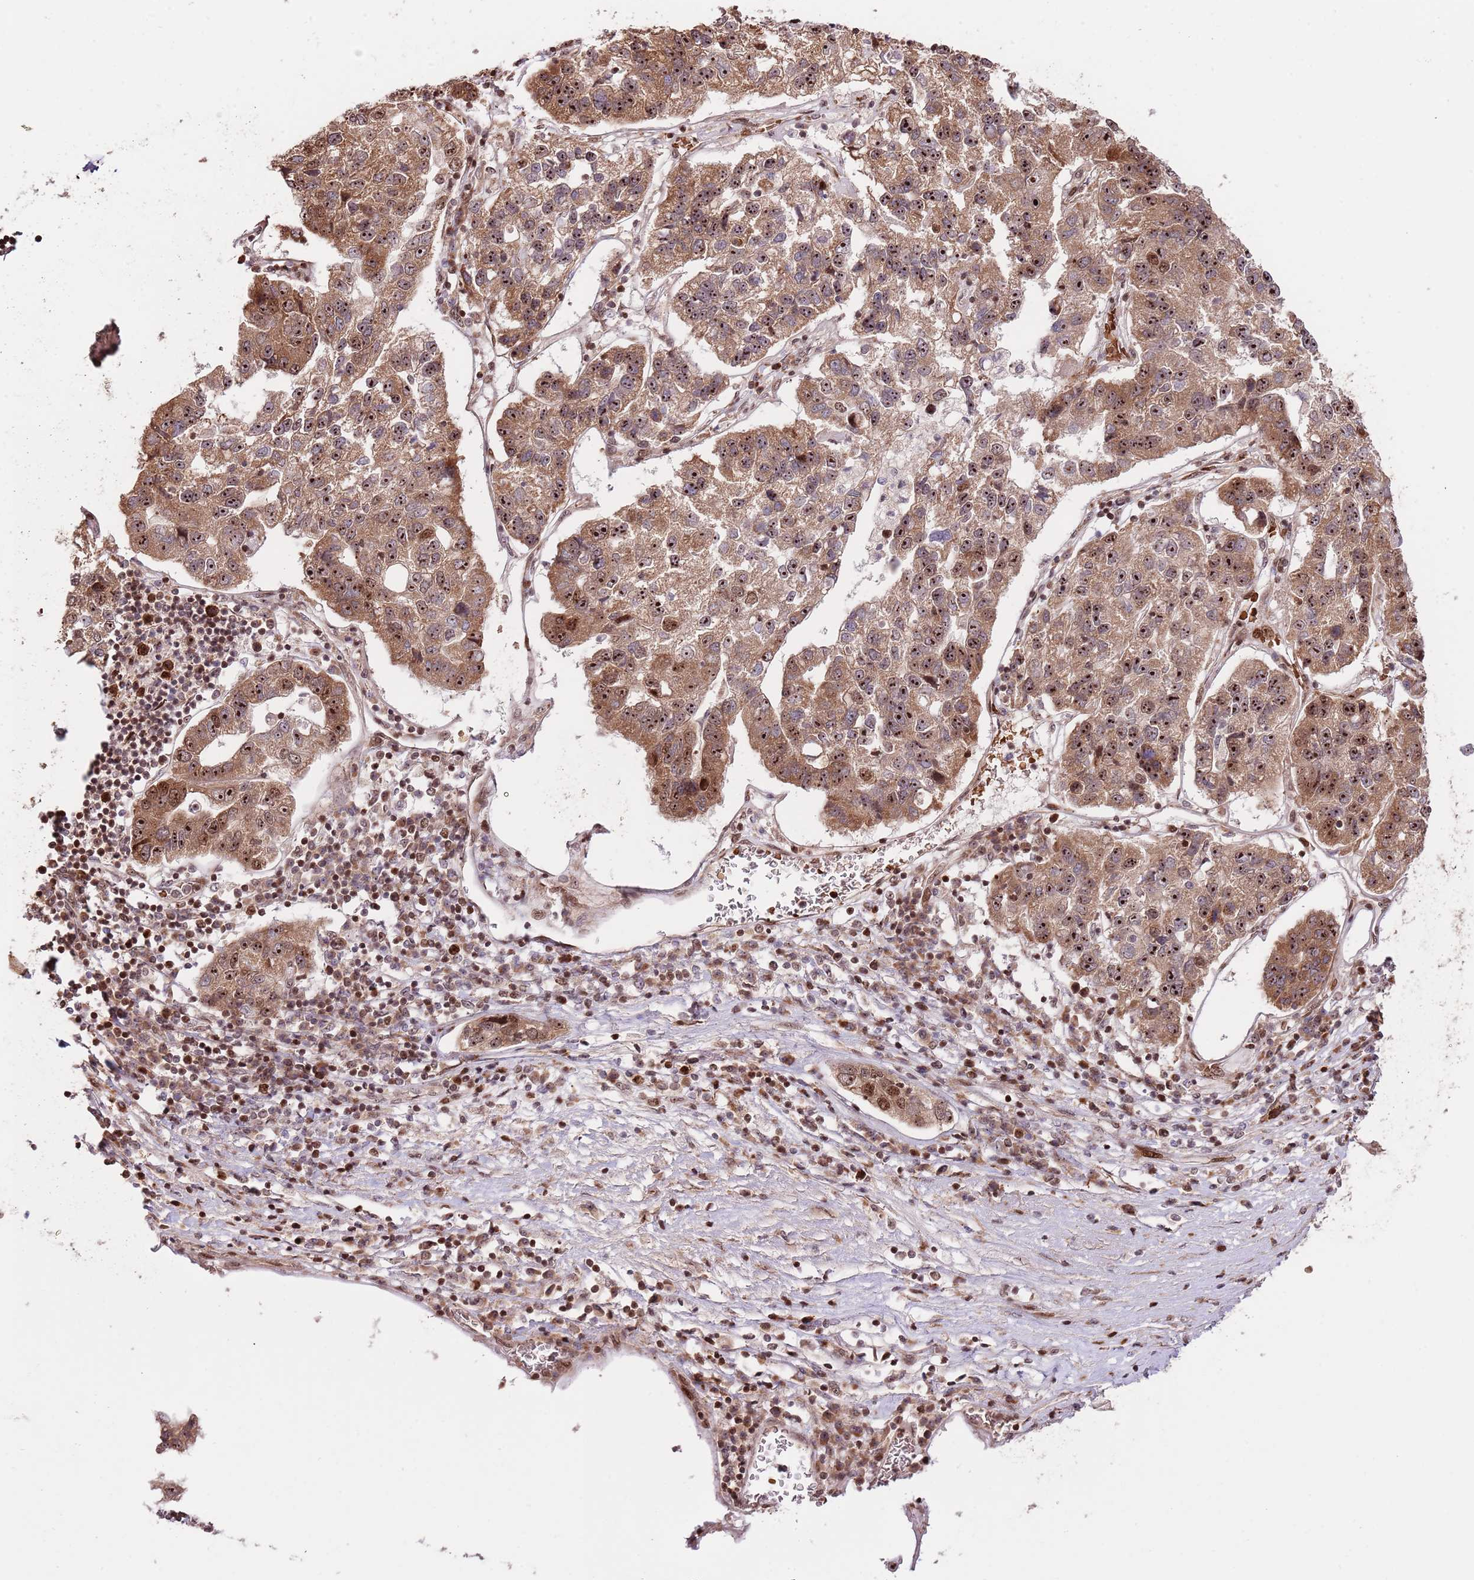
{"staining": {"intensity": "moderate", "quantity": ">75%", "location": "cytoplasmic/membranous,nuclear"}, "tissue": "pancreatic cancer", "cell_type": "Tumor cells", "image_type": "cancer", "snomed": [{"axis": "morphology", "description": "Adenocarcinoma, NOS"}, {"axis": "topography", "description": "Pancreas"}], "caption": "Protein positivity by immunohistochemistry (IHC) reveals moderate cytoplasmic/membranous and nuclear staining in about >75% of tumor cells in adenocarcinoma (pancreatic).", "gene": "RIF1", "patient": {"sex": "female", "age": 61}}